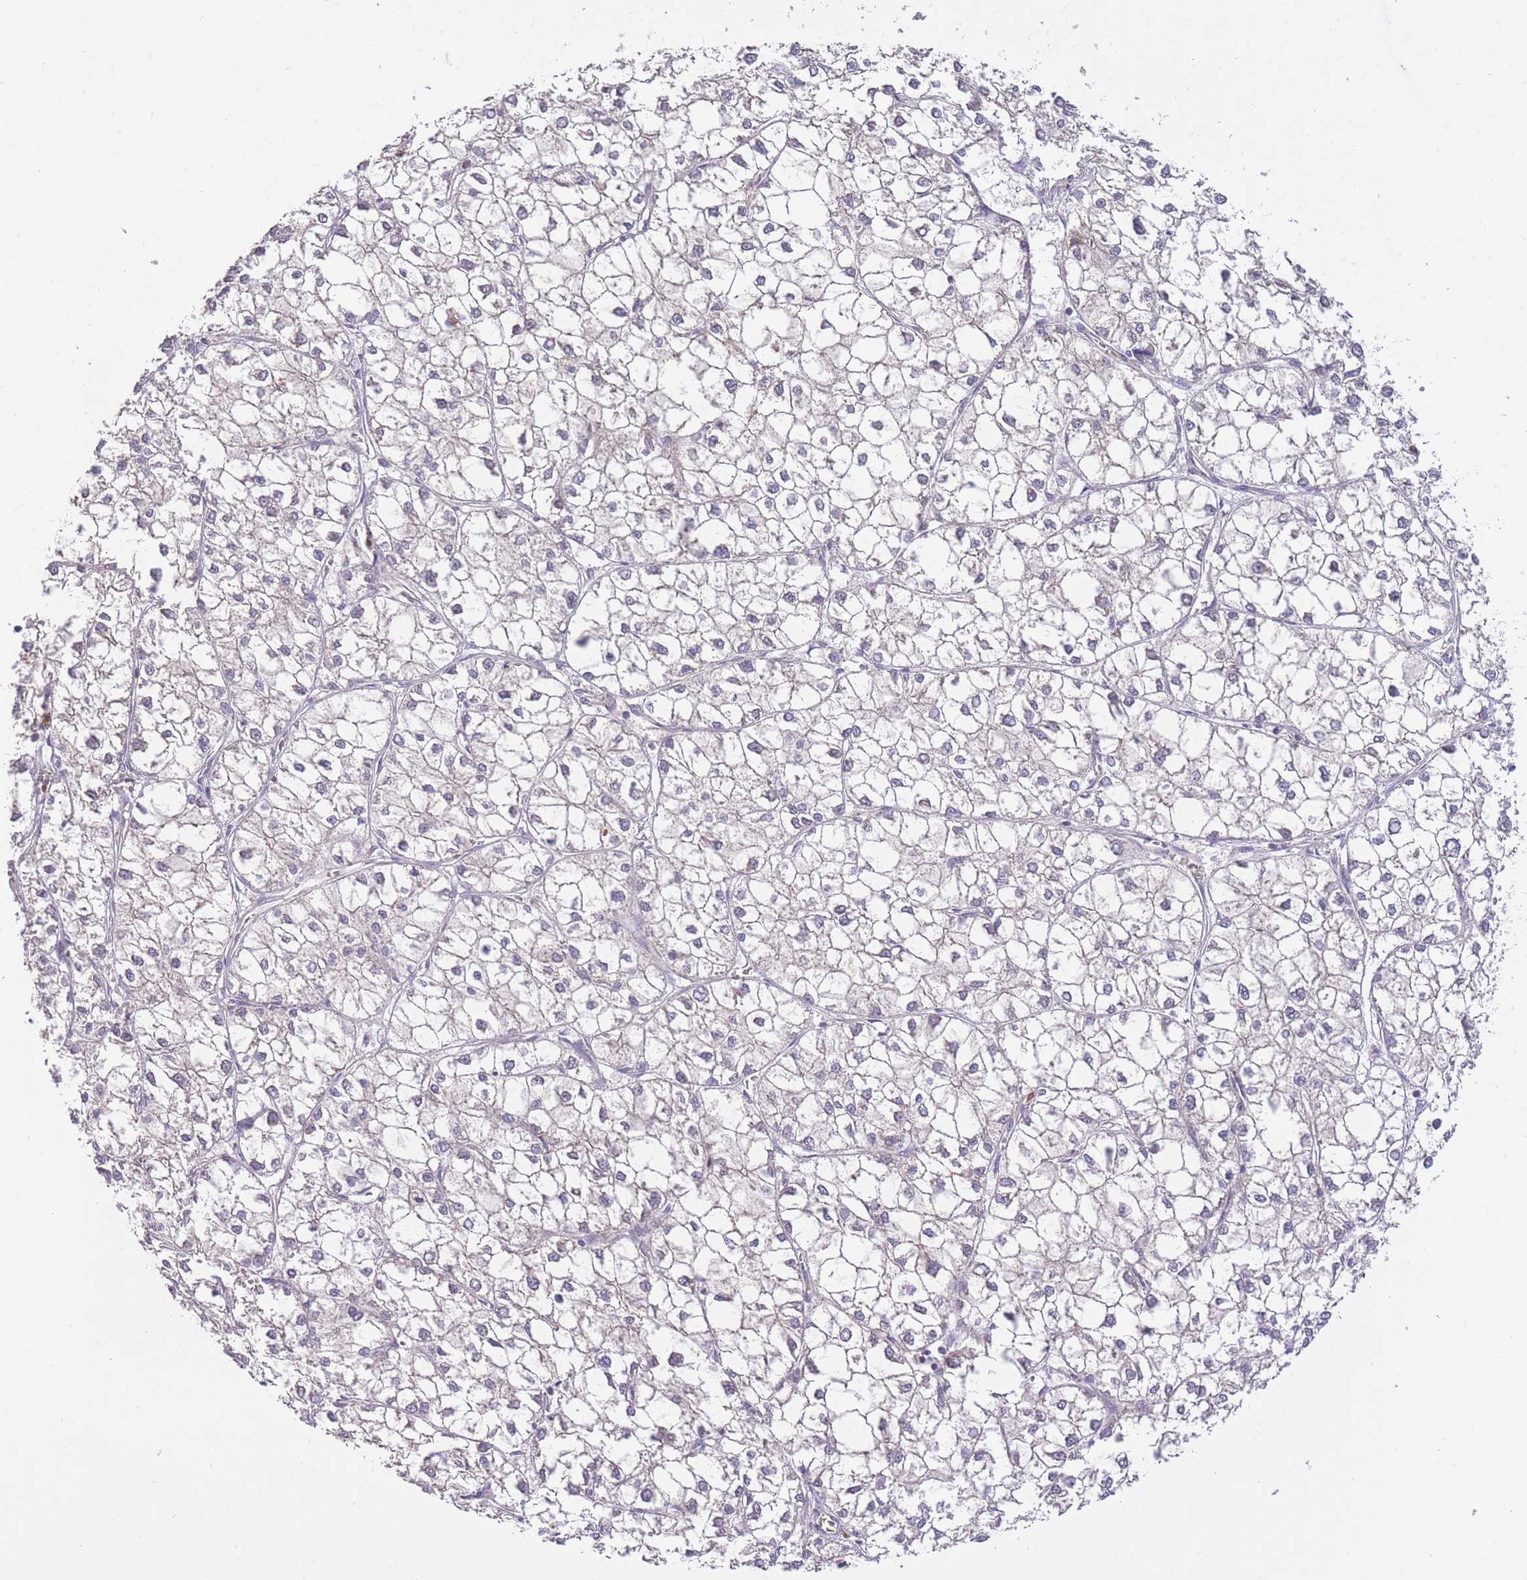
{"staining": {"intensity": "negative", "quantity": "none", "location": "none"}, "tissue": "liver cancer", "cell_type": "Tumor cells", "image_type": "cancer", "snomed": [{"axis": "morphology", "description": "Carcinoma, Hepatocellular, NOS"}, {"axis": "topography", "description": "Liver"}], "caption": "DAB immunohistochemical staining of hepatocellular carcinoma (liver) demonstrates no significant positivity in tumor cells.", "gene": "PREP", "patient": {"sex": "female", "age": 43}}